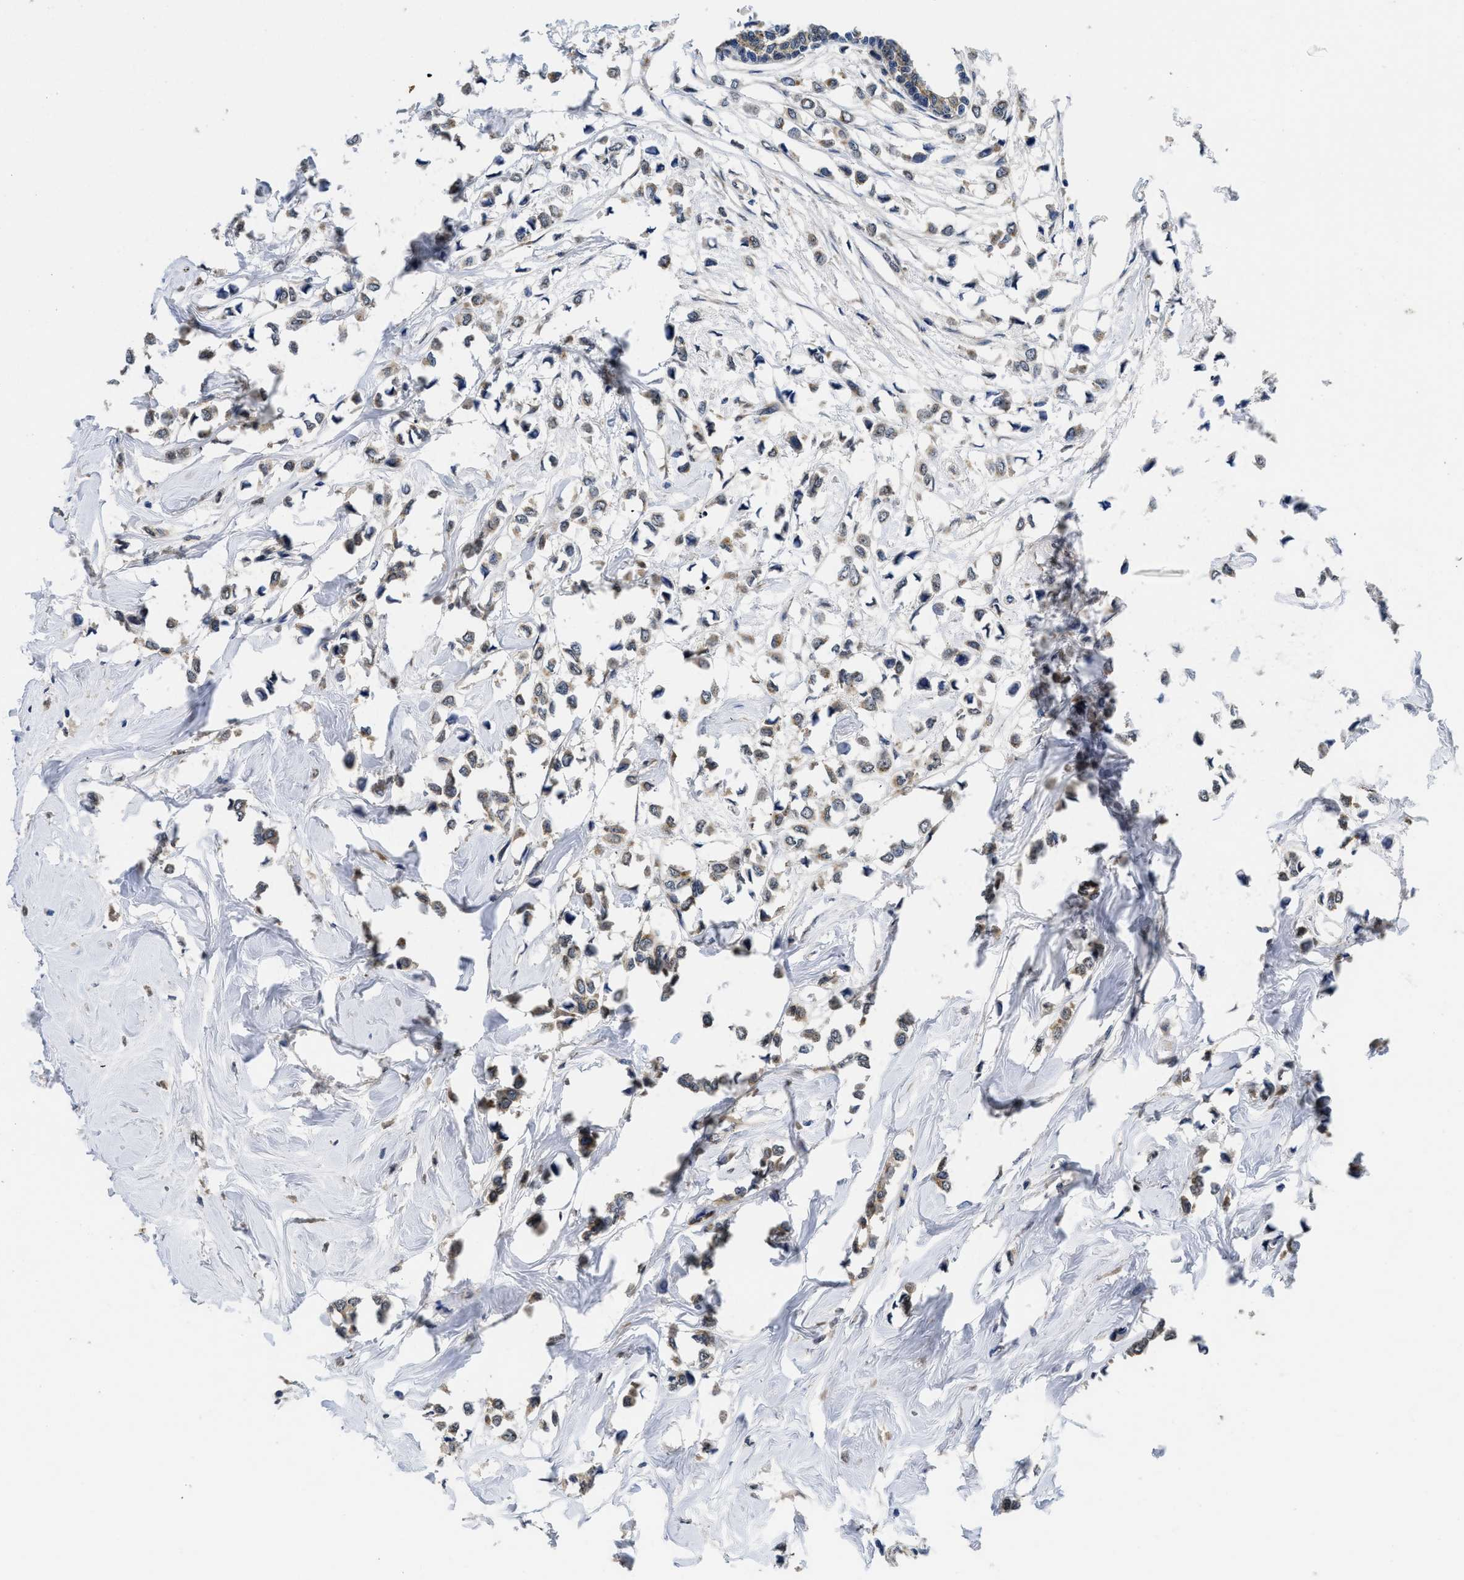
{"staining": {"intensity": "weak", "quantity": ">75%", "location": "cytoplasmic/membranous"}, "tissue": "breast cancer", "cell_type": "Tumor cells", "image_type": "cancer", "snomed": [{"axis": "morphology", "description": "Lobular carcinoma"}, {"axis": "topography", "description": "Breast"}], "caption": "IHC staining of breast cancer (lobular carcinoma), which demonstrates low levels of weak cytoplasmic/membranous staining in approximately >75% of tumor cells indicating weak cytoplasmic/membranous protein positivity. The staining was performed using DAB (3,3'-diaminobenzidine) (brown) for protein detection and nuclei were counterstained in hematoxylin (blue).", "gene": "PKD2", "patient": {"sex": "female", "age": 51}}